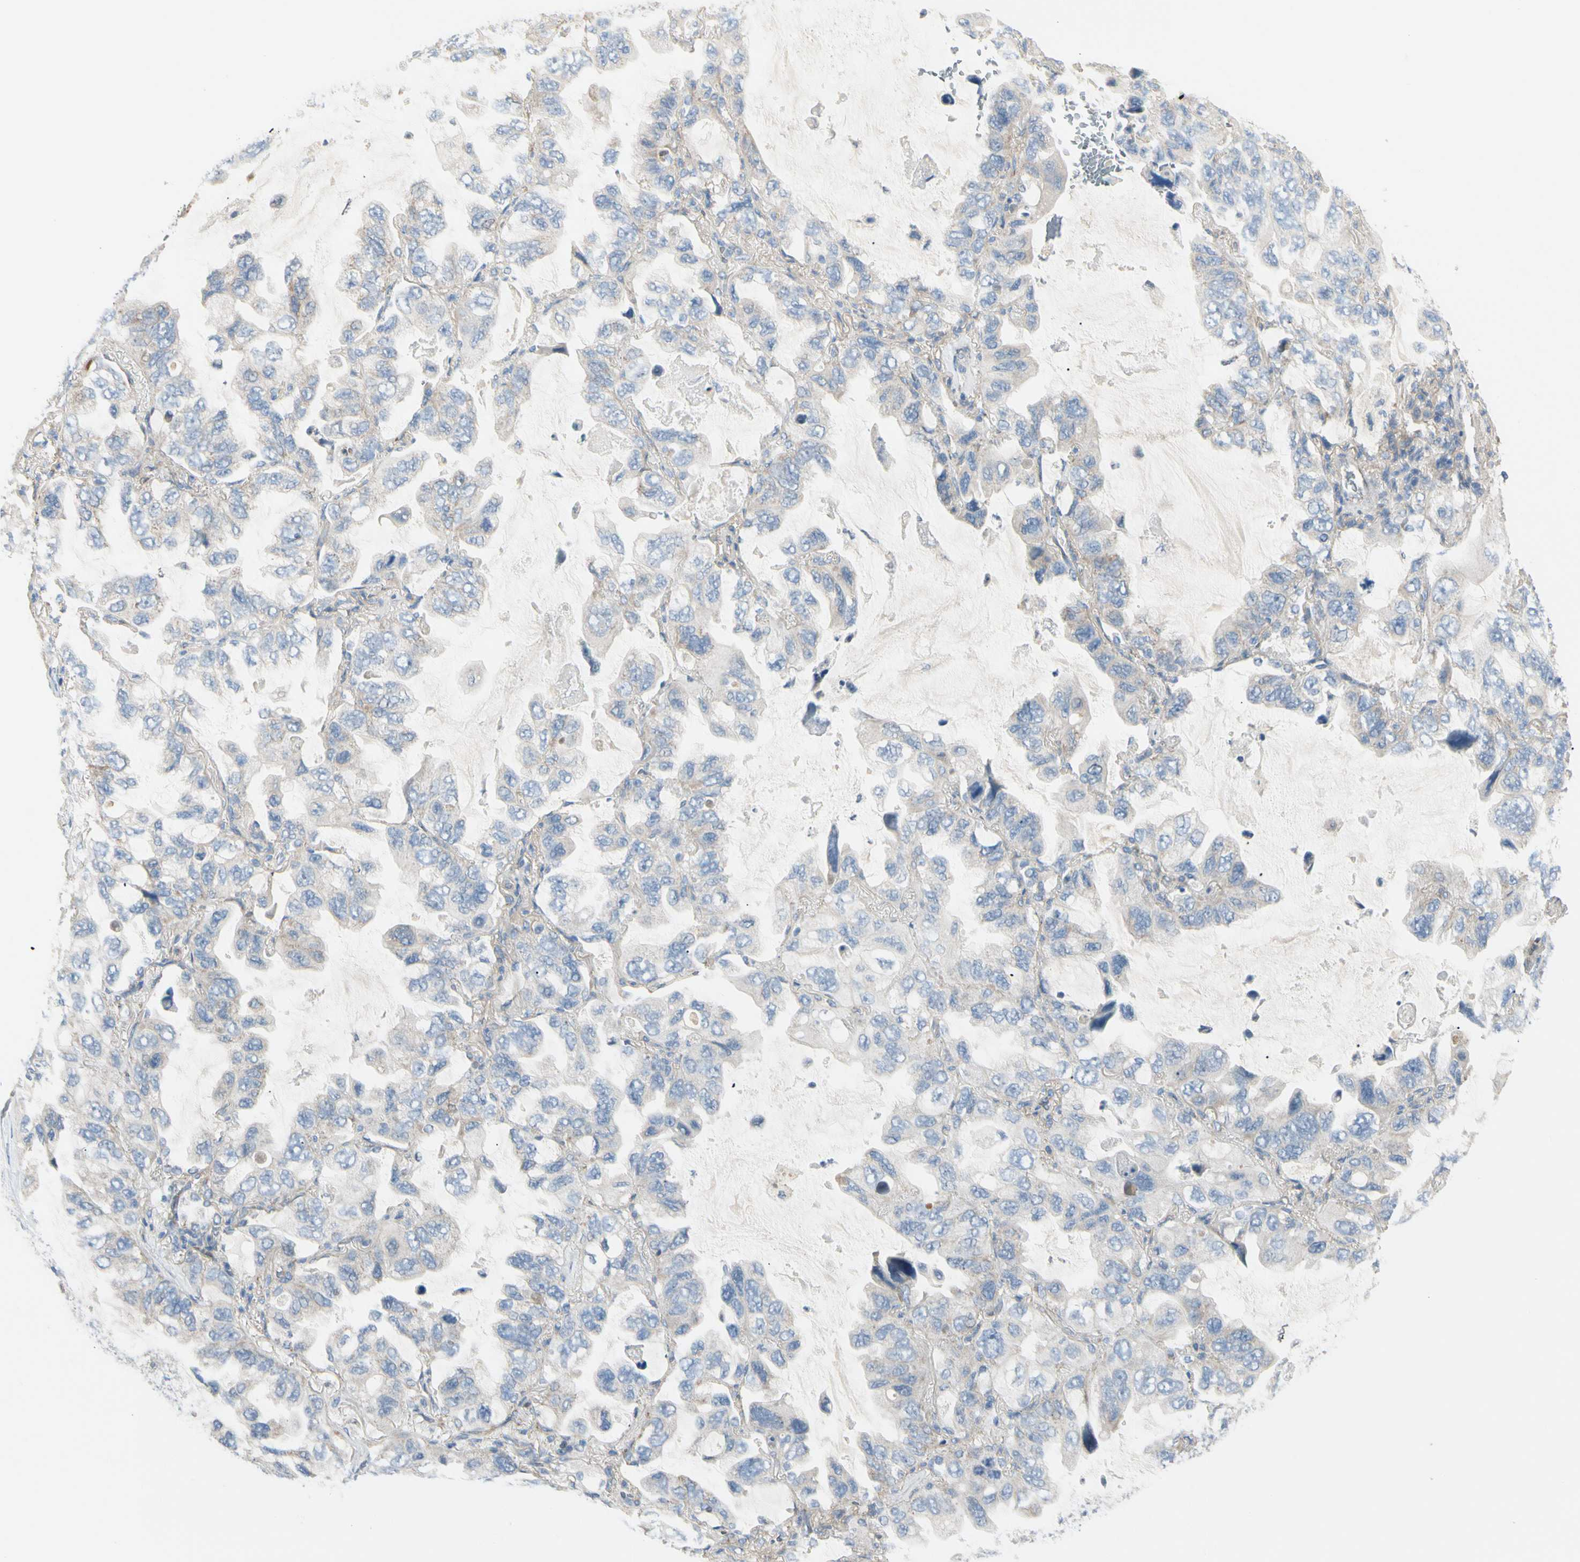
{"staining": {"intensity": "weak", "quantity": "<25%", "location": "cytoplasmic/membranous"}, "tissue": "lung cancer", "cell_type": "Tumor cells", "image_type": "cancer", "snomed": [{"axis": "morphology", "description": "Squamous cell carcinoma, NOS"}, {"axis": "topography", "description": "Lung"}], "caption": "A high-resolution photomicrograph shows immunohistochemistry staining of squamous cell carcinoma (lung), which demonstrates no significant positivity in tumor cells.", "gene": "EPHA3", "patient": {"sex": "female", "age": 73}}